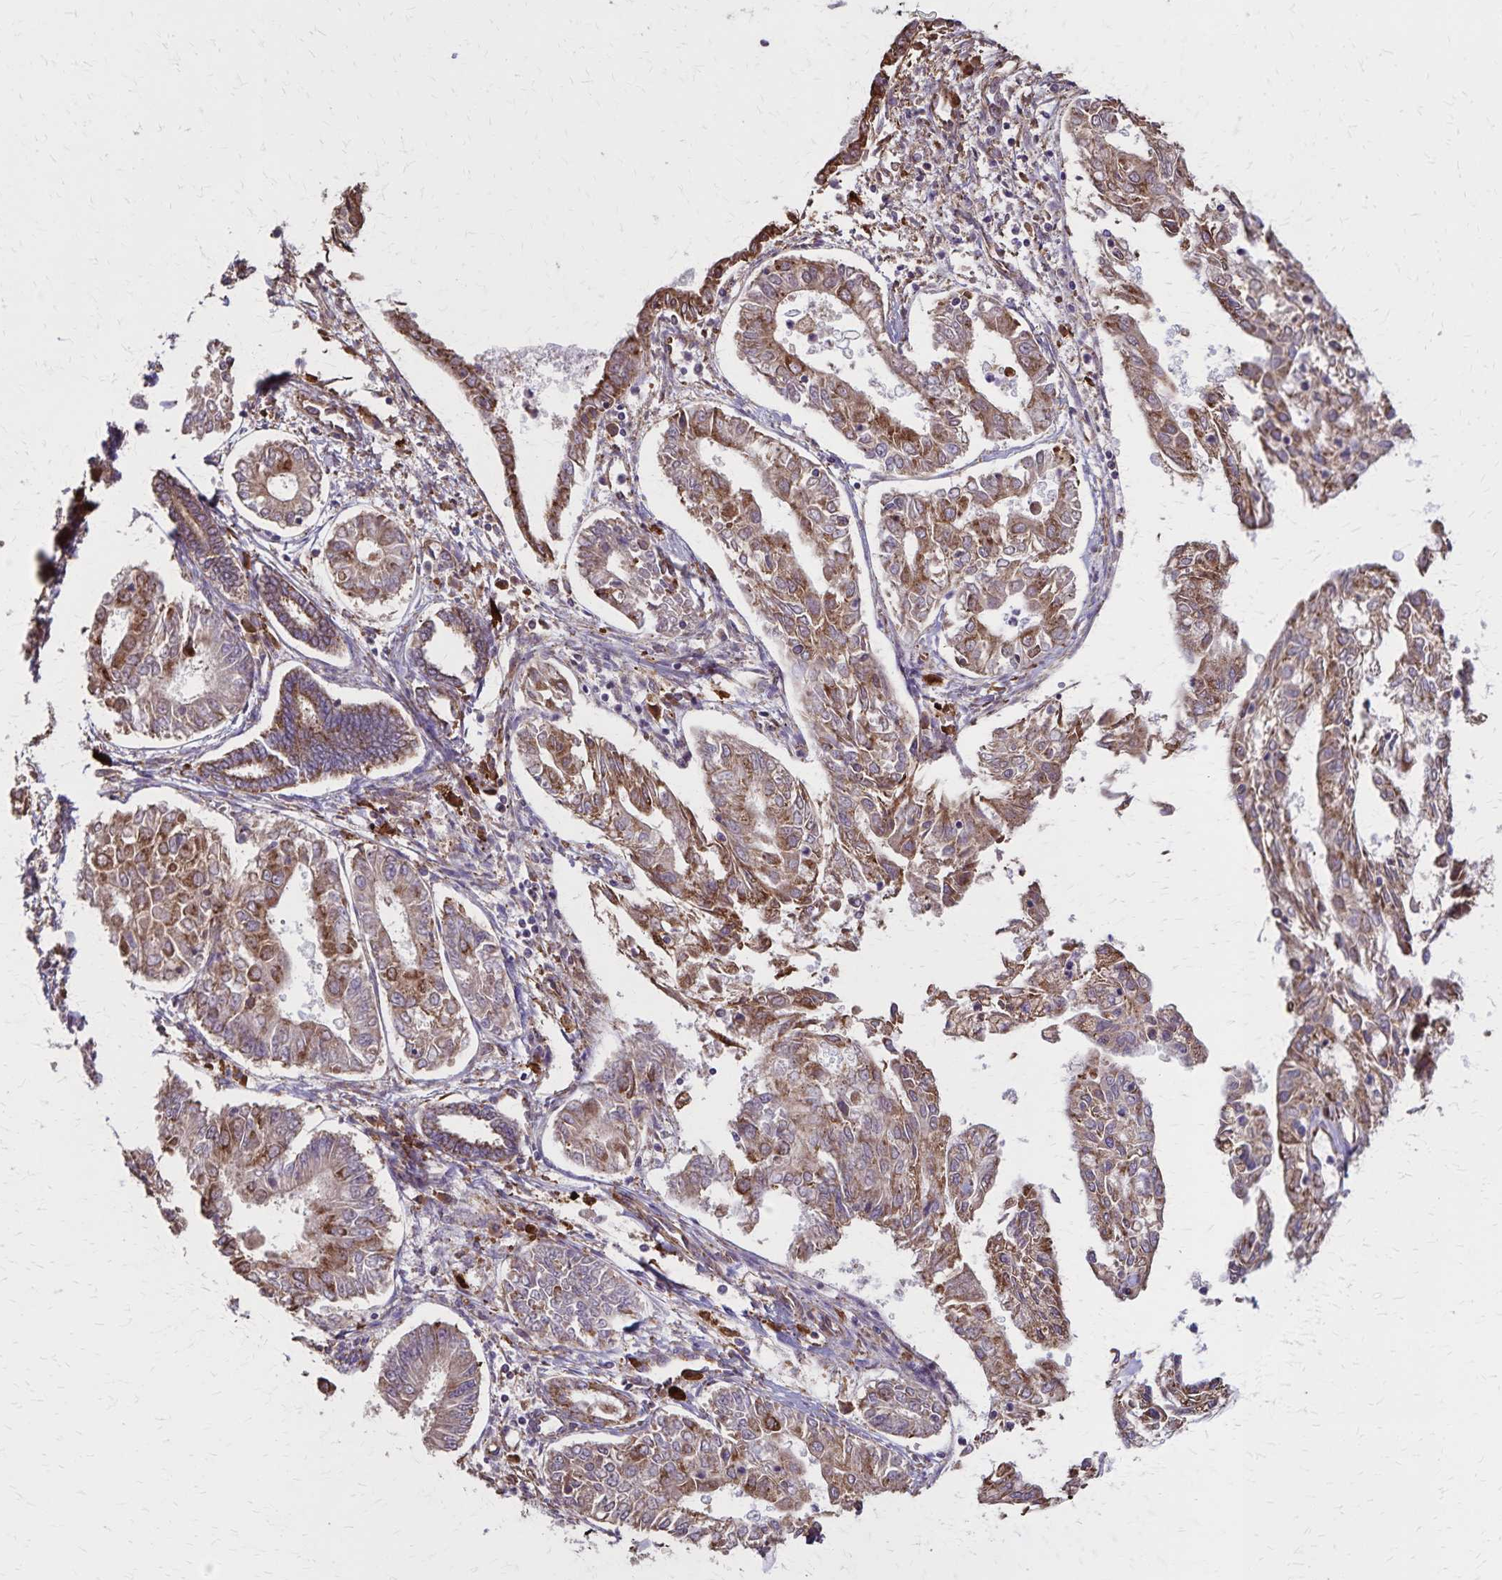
{"staining": {"intensity": "moderate", "quantity": ">75%", "location": "cytoplasmic/membranous"}, "tissue": "endometrial cancer", "cell_type": "Tumor cells", "image_type": "cancer", "snomed": [{"axis": "morphology", "description": "Adenocarcinoma, NOS"}, {"axis": "topography", "description": "Endometrium"}], "caption": "Tumor cells reveal medium levels of moderate cytoplasmic/membranous expression in about >75% of cells in human endometrial adenocarcinoma.", "gene": "RNF10", "patient": {"sex": "female", "age": 68}}